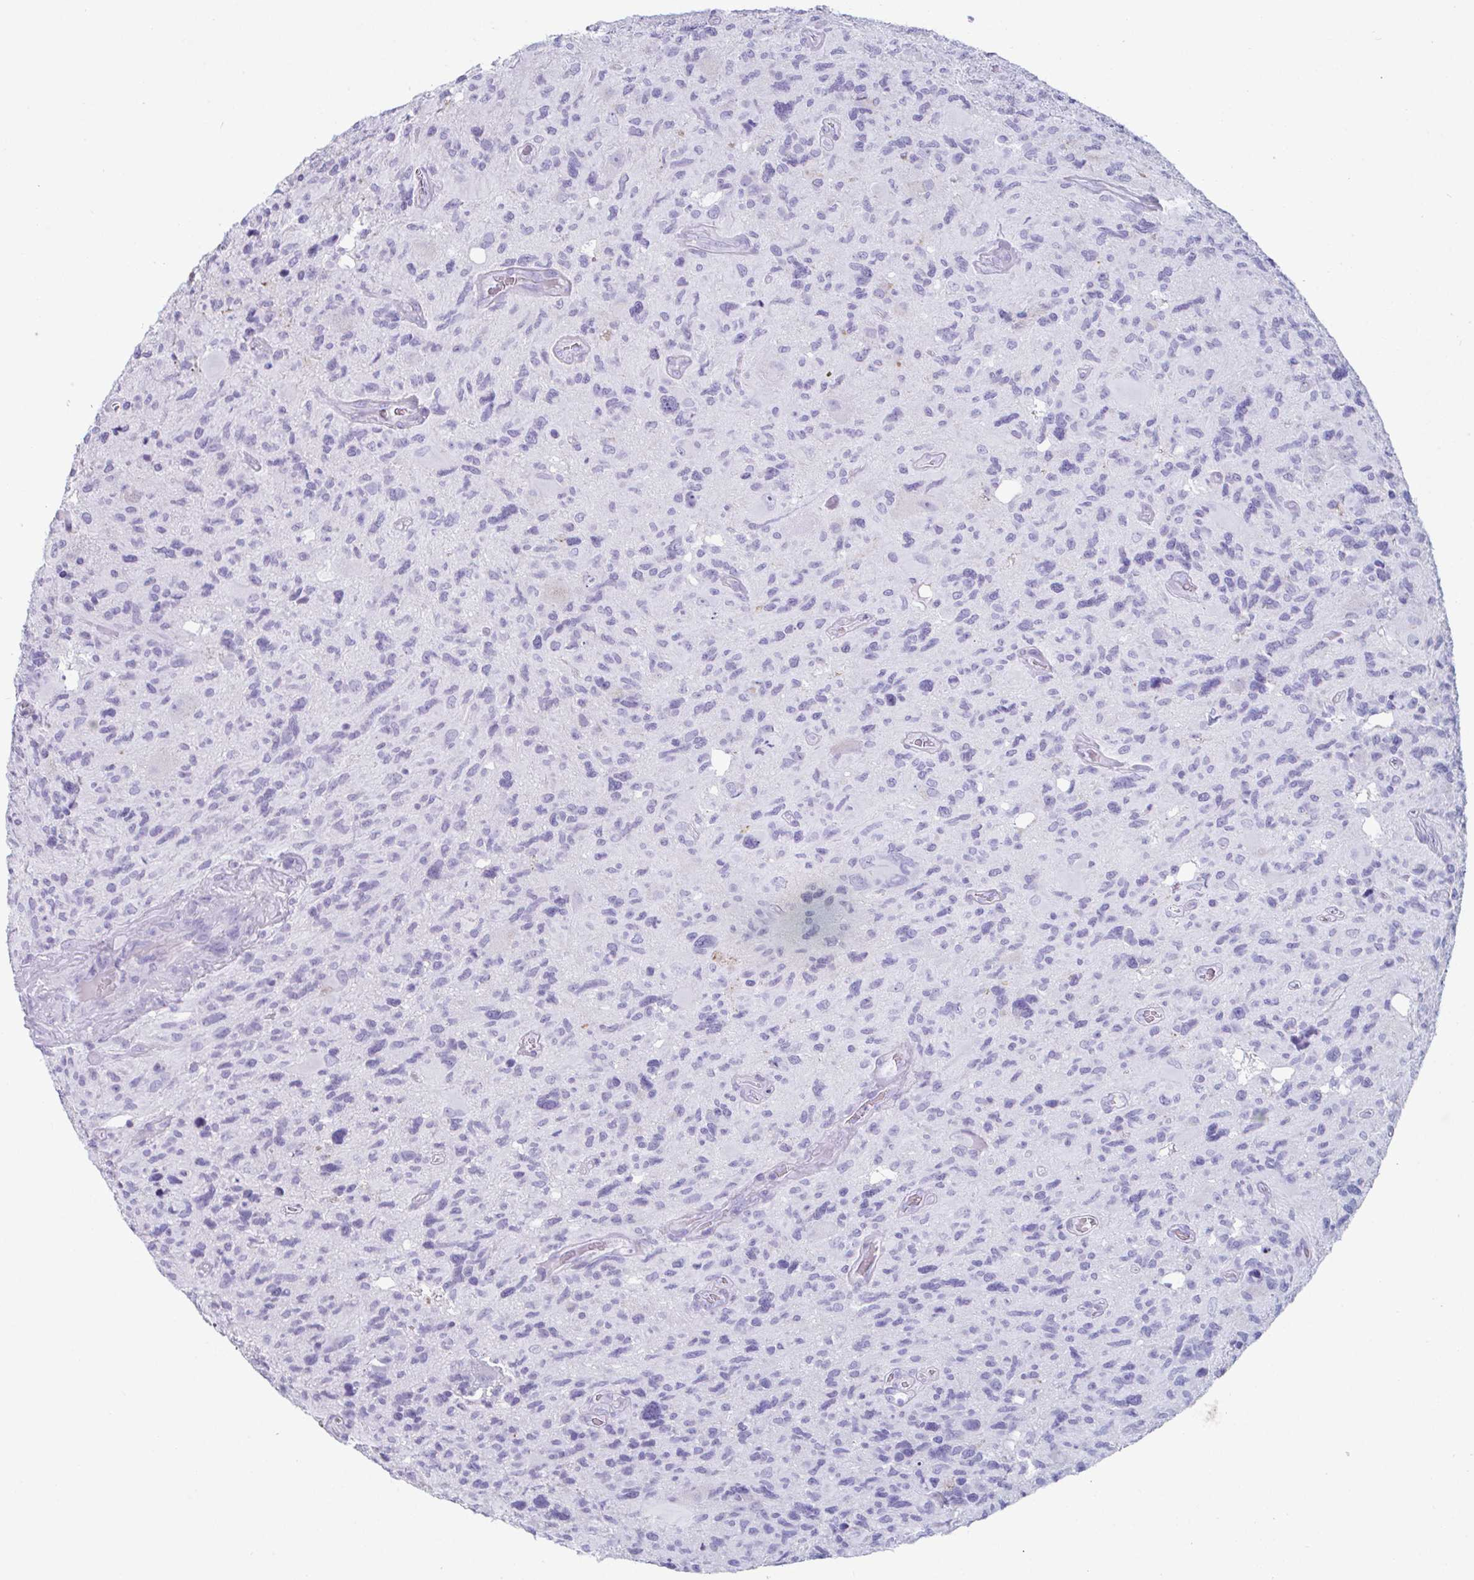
{"staining": {"intensity": "negative", "quantity": "none", "location": "none"}, "tissue": "glioma", "cell_type": "Tumor cells", "image_type": "cancer", "snomed": [{"axis": "morphology", "description": "Glioma, malignant, High grade"}, {"axis": "topography", "description": "Brain"}], "caption": "Tumor cells are negative for brown protein staining in glioma.", "gene": "CREG2", "patient": {"sex": "male", "age": 49}}